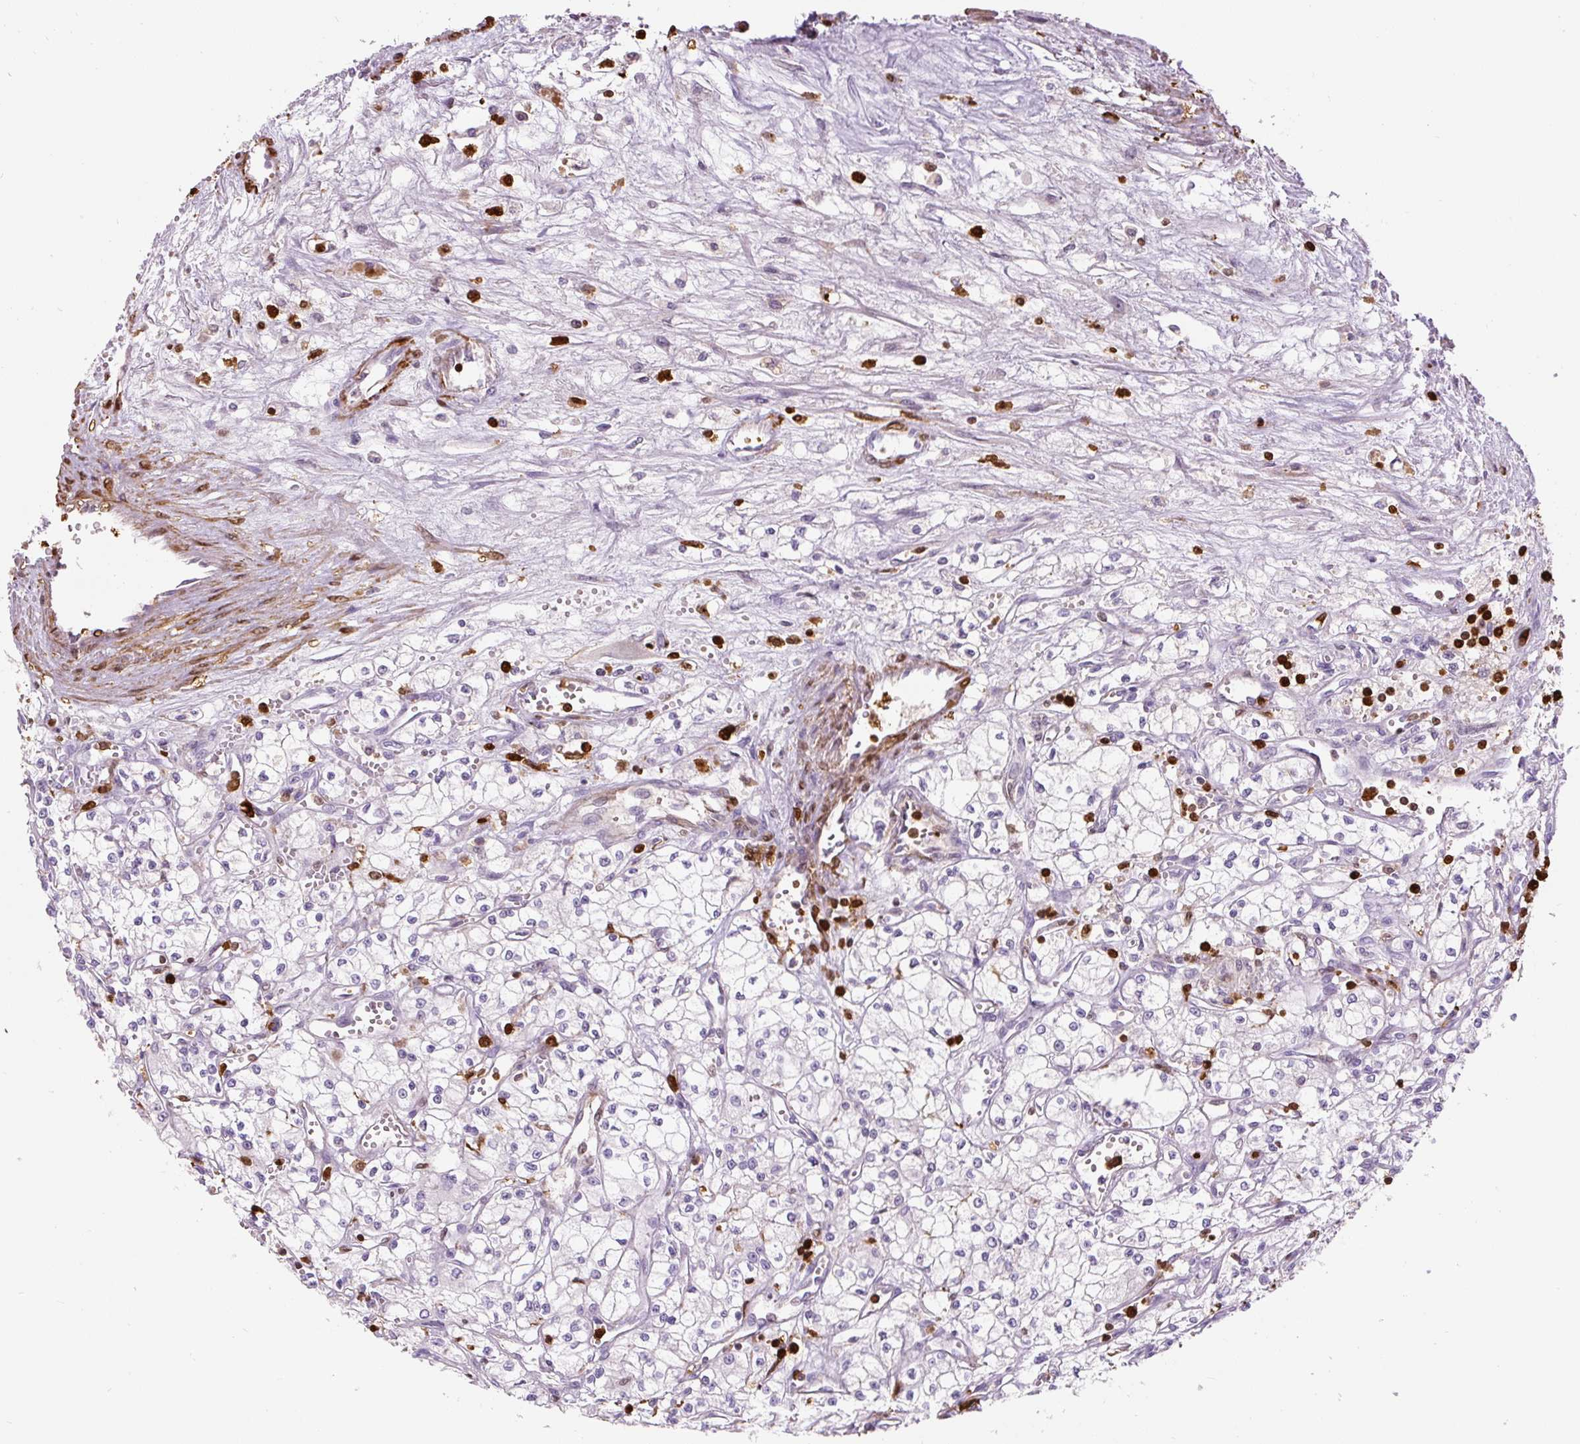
{"staining": {"intensity": "negative", "quantity": "none", "location": "none"}, "tissue": "renal cancer", "cell_type": "Tumor cells", "image_type": "cancer", "snomed": [{"axis": "morphology", "description": "Adenocarcinoma, NOS"}, {"axis": "topography", "description": "Kidney"}], "caption": "An image of human renal cancer is negative for staining in tumor cells.", "gene": "S100A4", "patient": {"sex": "male", "age": 59}}